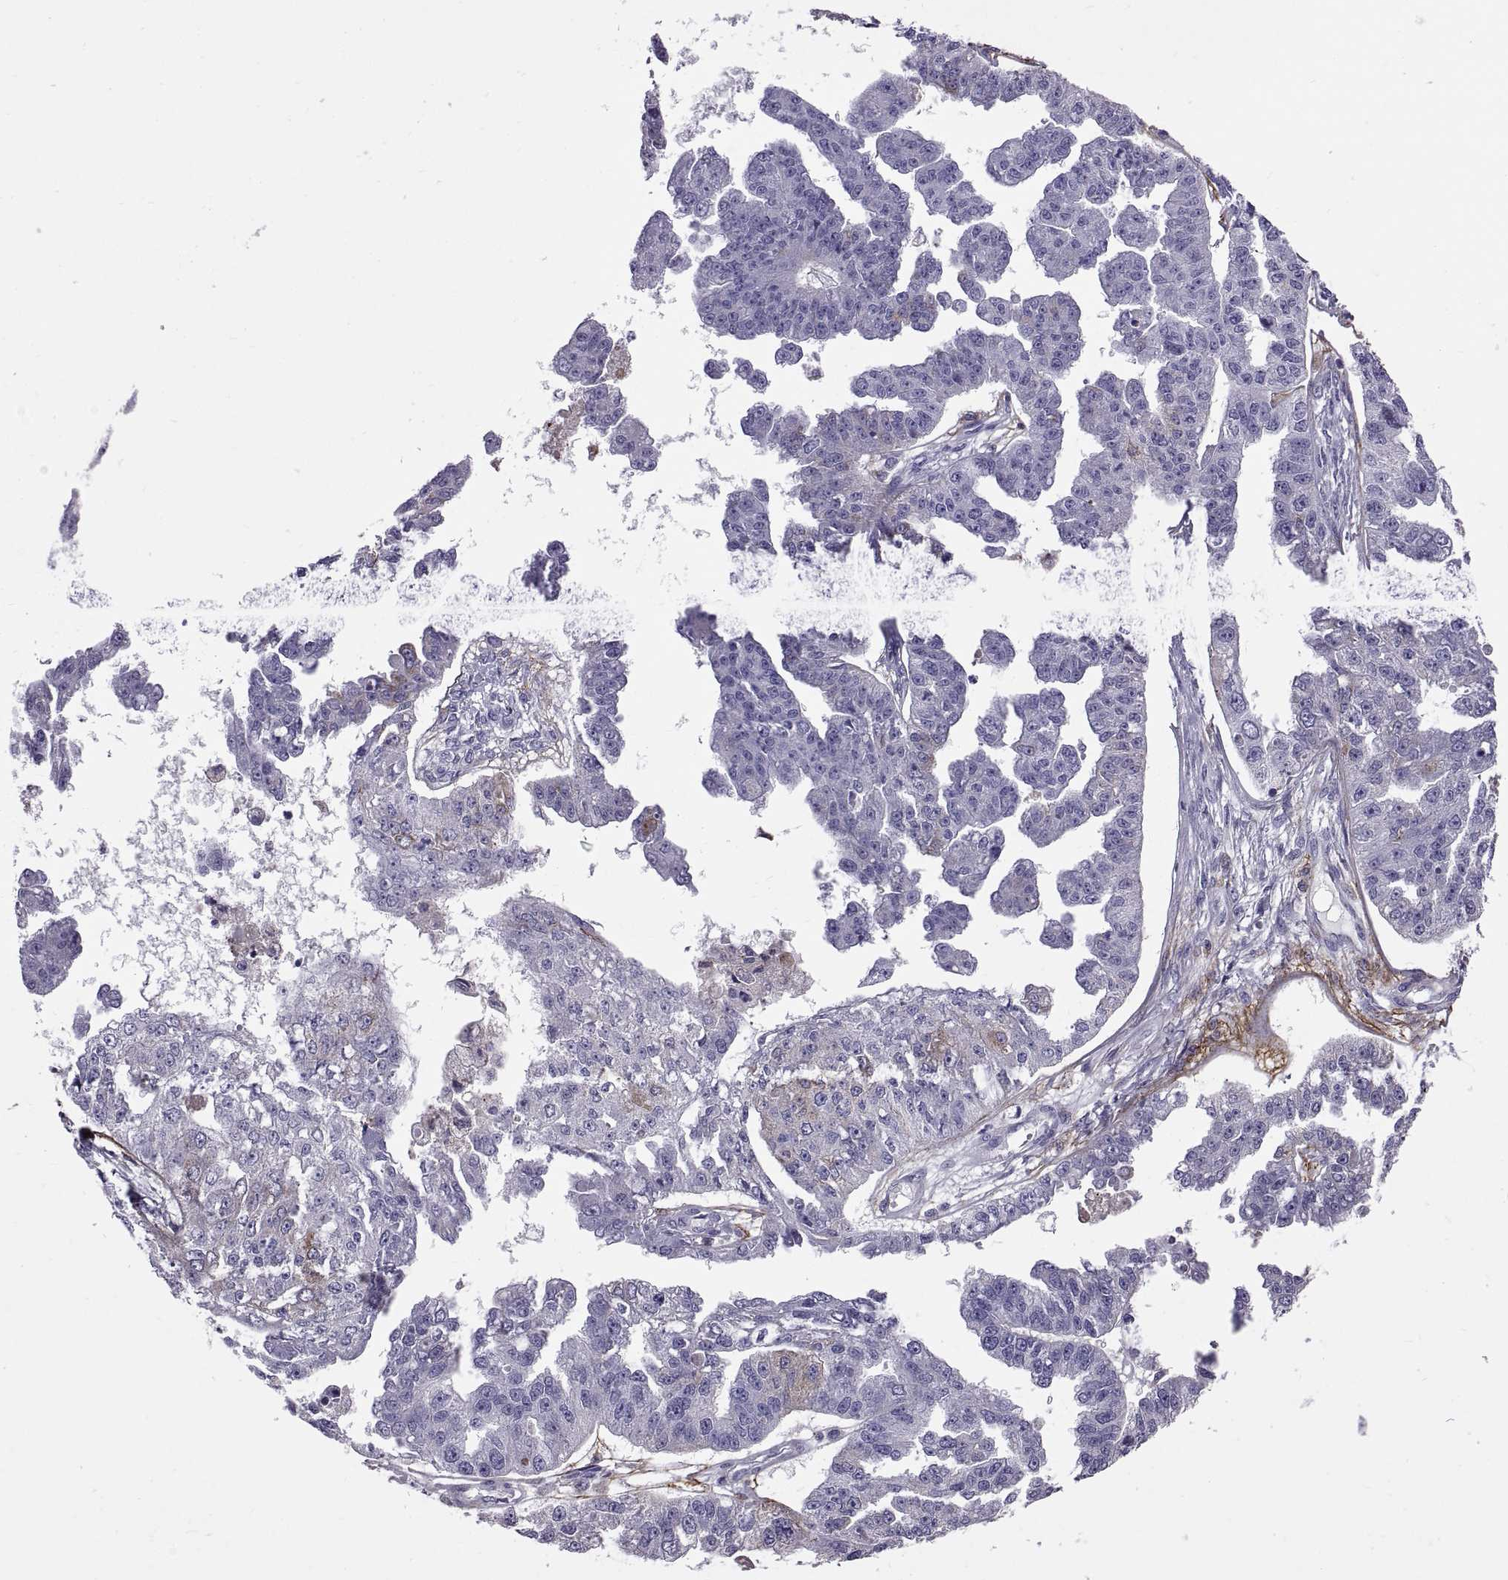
{"staining": {"intensity": "negative", "quantity": "none", "location": "none"}, "tissue": "ovarian cancer", "cell_type": "Tumor cells", "image_type": "cancer", "snomed": [{"axis": "morphology", "description": "Cystadenocarcinoma, serous, NOS"}, {"axis": "topography", "description": "Ovary"}], "caption": "A histopathology image of human ovarian cancer is negative for staining in tumor cells.", "gene": "EMILIN2", "patient": {"sex": "female", "age": 58}}